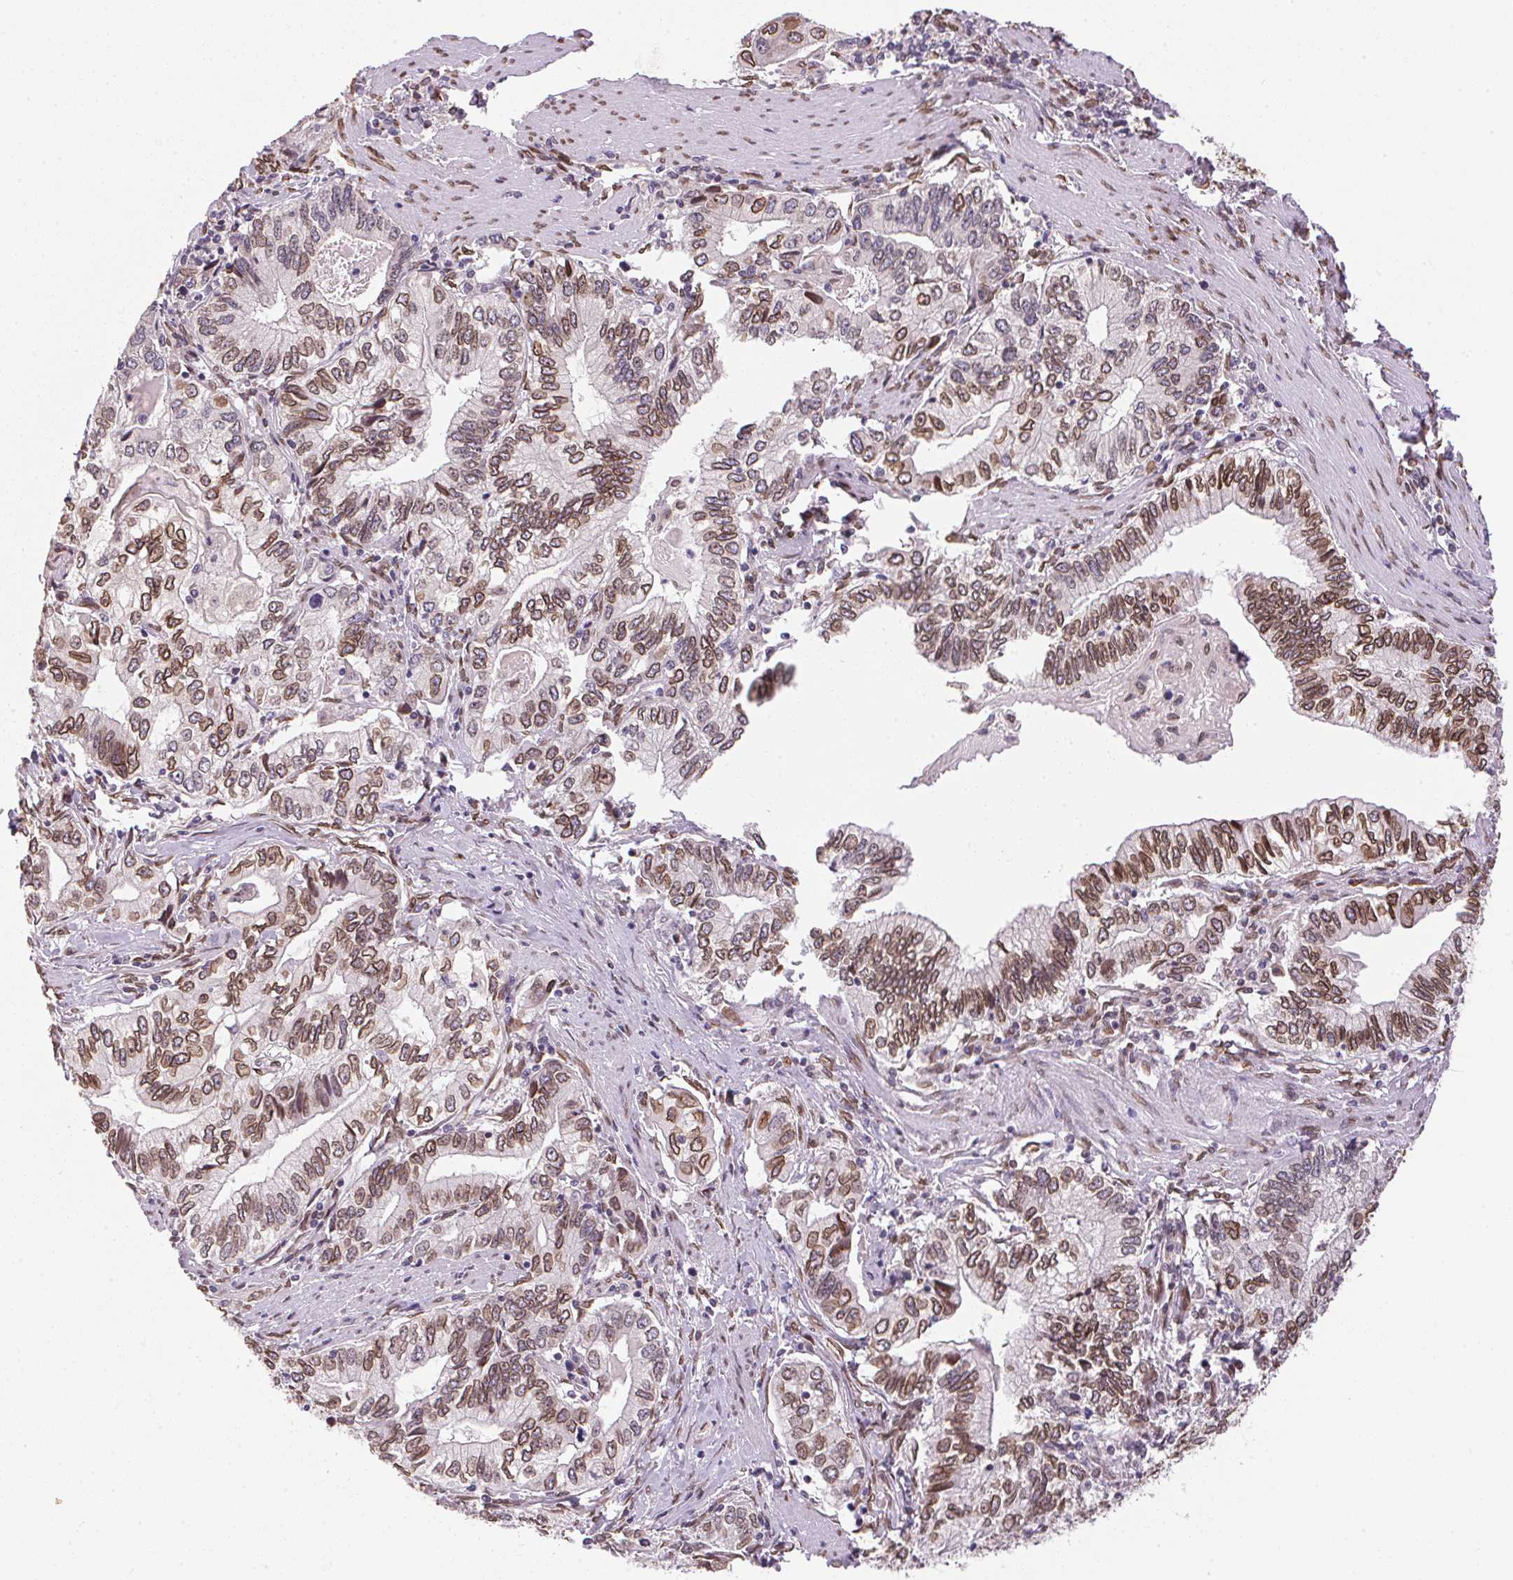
{"staining": {"intensity": "moderate", "quantity": ">75%", "location": "cytoplasmic/membranous,nuclear"}, "tissue": "stomach cancer", "cell_type": "Tumor cells", "image_type": "cancer", "snomed": [{"axis": "morphology", "description": "Adenocarcinoma, NOS"}, {"axis": "topography", "description": "Stomach, lower"}], "caption": "Immunohistochemistry (IHC) micrograph of neoplastic tissue: stomach adenocarcinoma stained using immunohistochemistry (IHC) exhibits medium levels of moderate protein expression localized specifically in the cytoplasmic/membranous and nuclear of tumor cells, appearing as a cytoplasmic/membranous and nuclear brown color.", "gene": "TMEM175", "patient": {"sex": "female", "age": 72}}